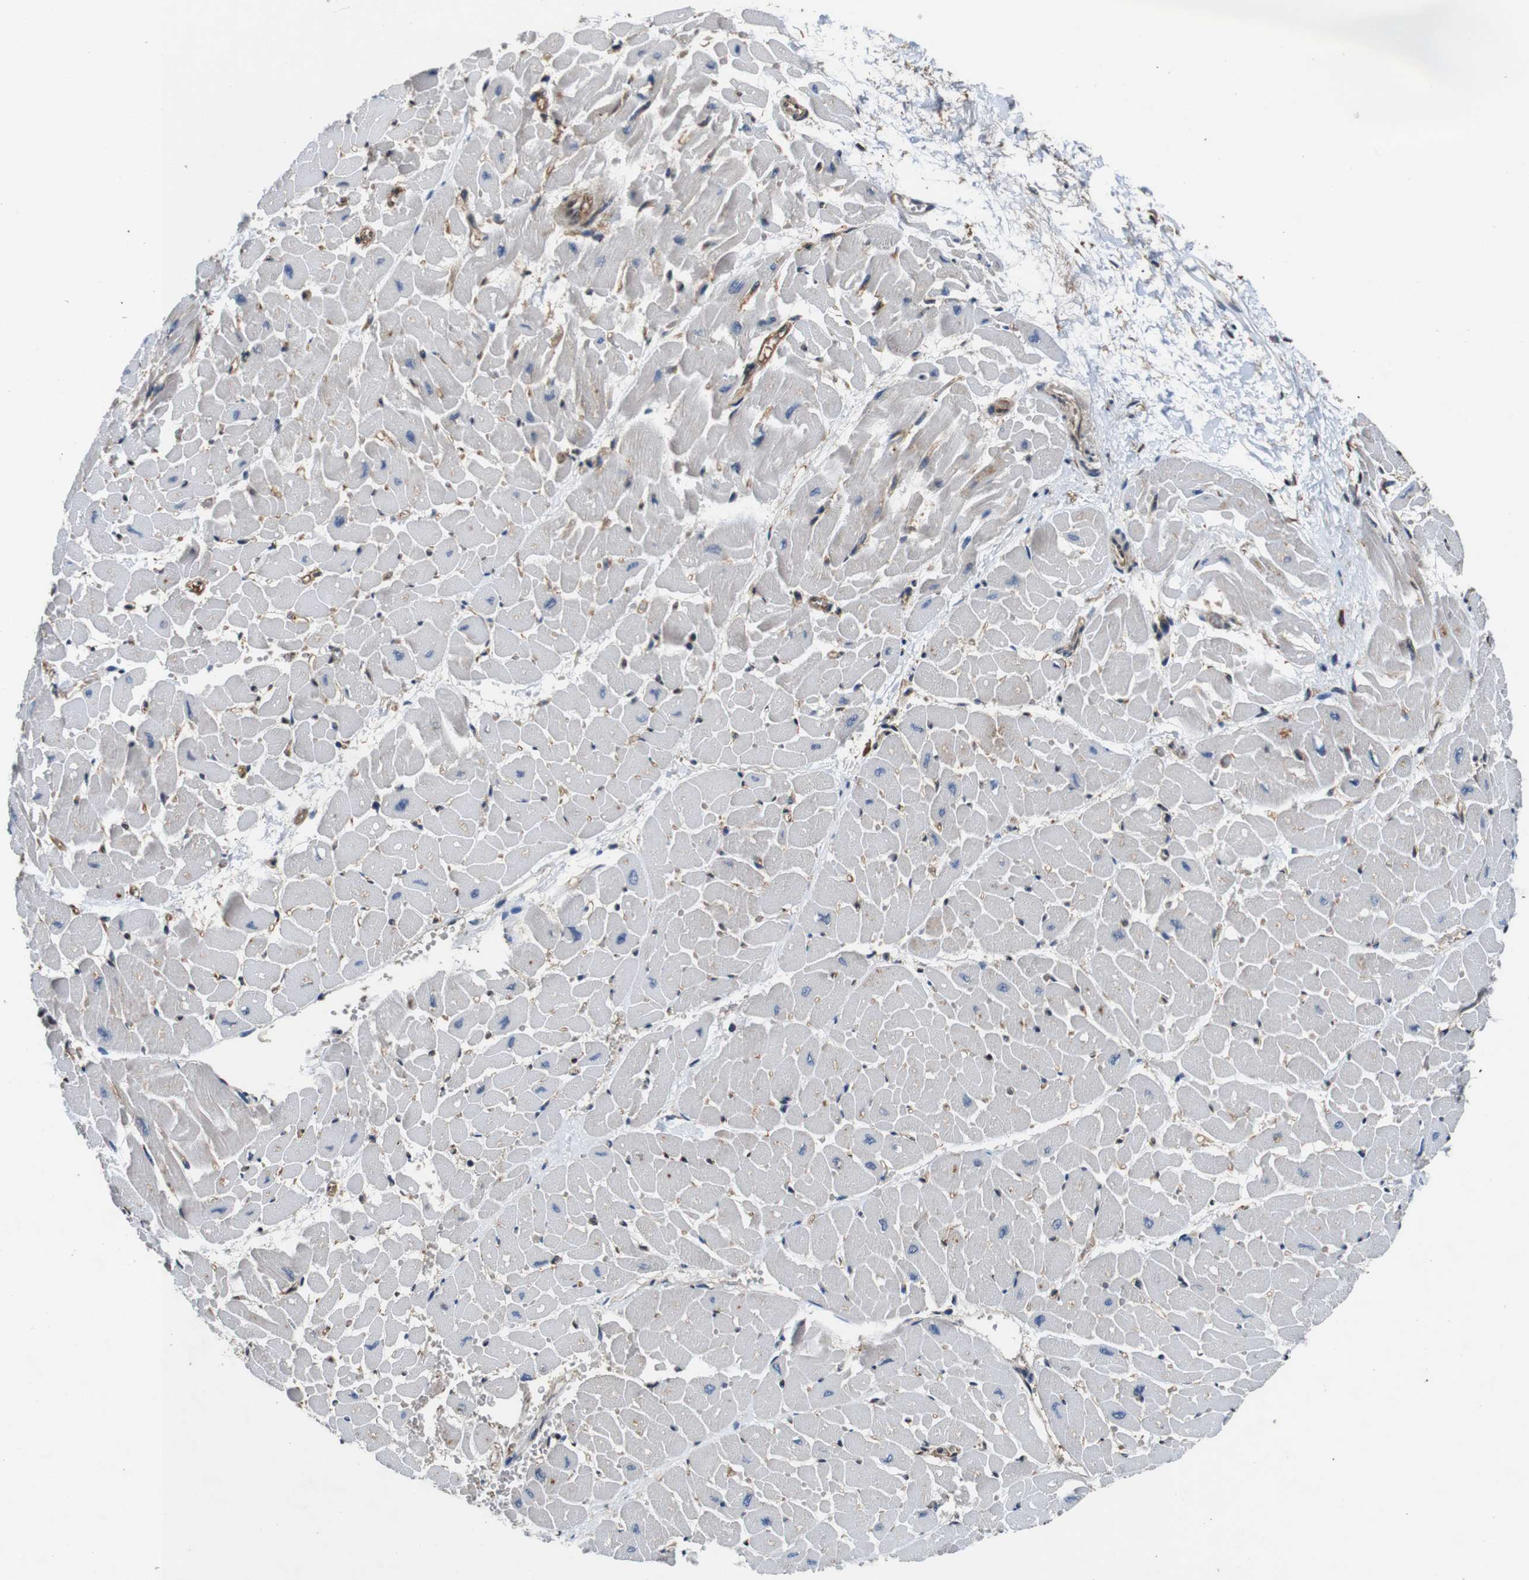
{"staining": {"intensity": "moderate", "quantity": "<25%", "location": "cytoplasmic/membranous"}, "tissue": "heart muscle", "cell_type": "Cardiomyocytes", "image_type": "normal", "snomed": [{"axis": "morphology", "description": "Normal tissue, NOS"}, {"axis": "topography", "description": "Heart"}], "caption": "This micrograph exhibits immunohistochemistry staining of normal human heart muscle, with low moderate cytoplasmic/membranous staining in approximately <25% of cardiomyocytes.", "gene": "ANXA1", "patient": {"sex": "male", "age": 45}}